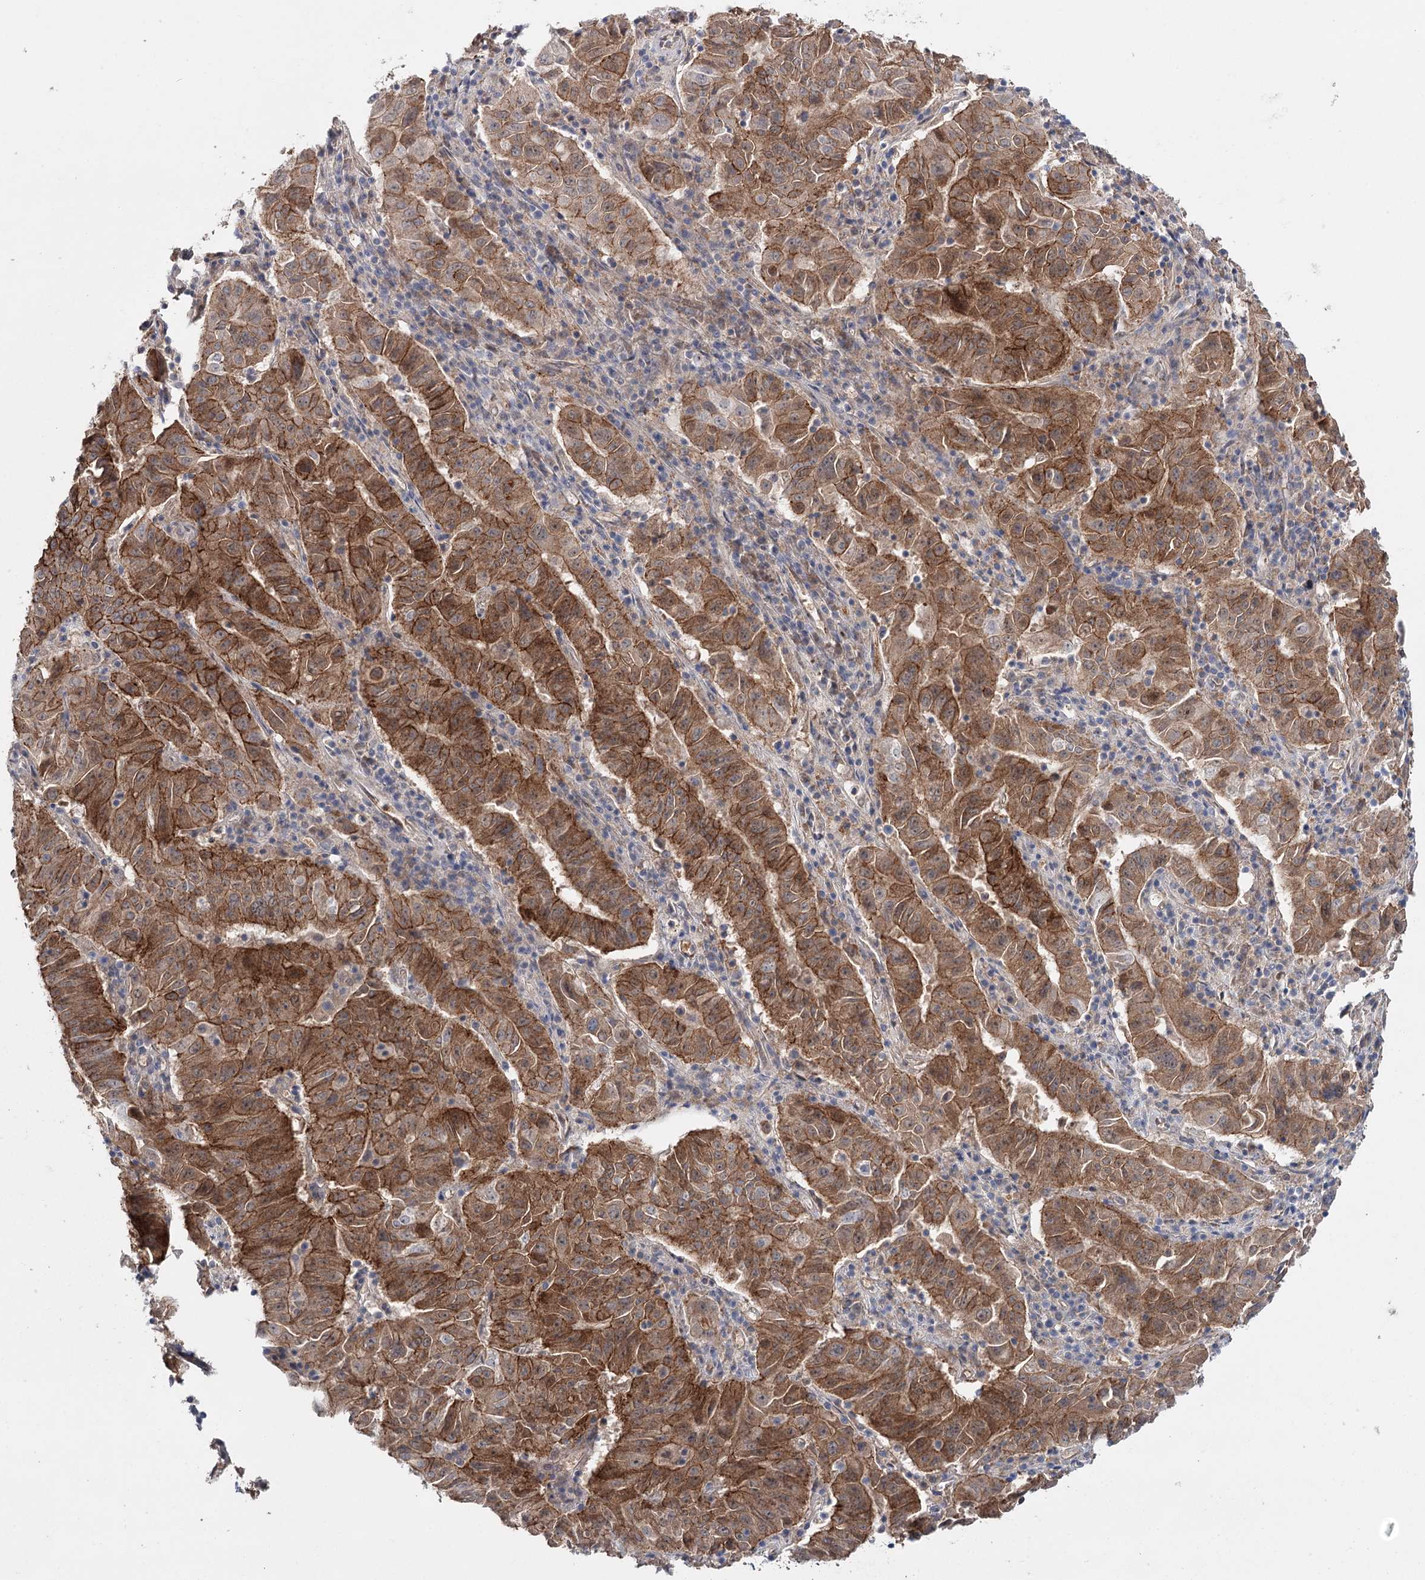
{"staining": {"intensity": "moderate", "quantity": ">75%", "location": "cytoplasmic/membranous"}, "tissue": "pancreatic cancer", "cell_type": "Tumor cells", "image_type": "cancer", "snomed": [{"axis": "morphology", "description": "Adenocarcinoma, NOS"}, {"axis": "topography", "description": "Pancreas"}], "caption": "A brown stain shows moderate cytoplasmic/membranous positivity of a protein in human pancreatic cancer (adenocarcinoma) tumor cells.", "gene": "PKP4", "patient": {"sex": "male", "age": 63}}